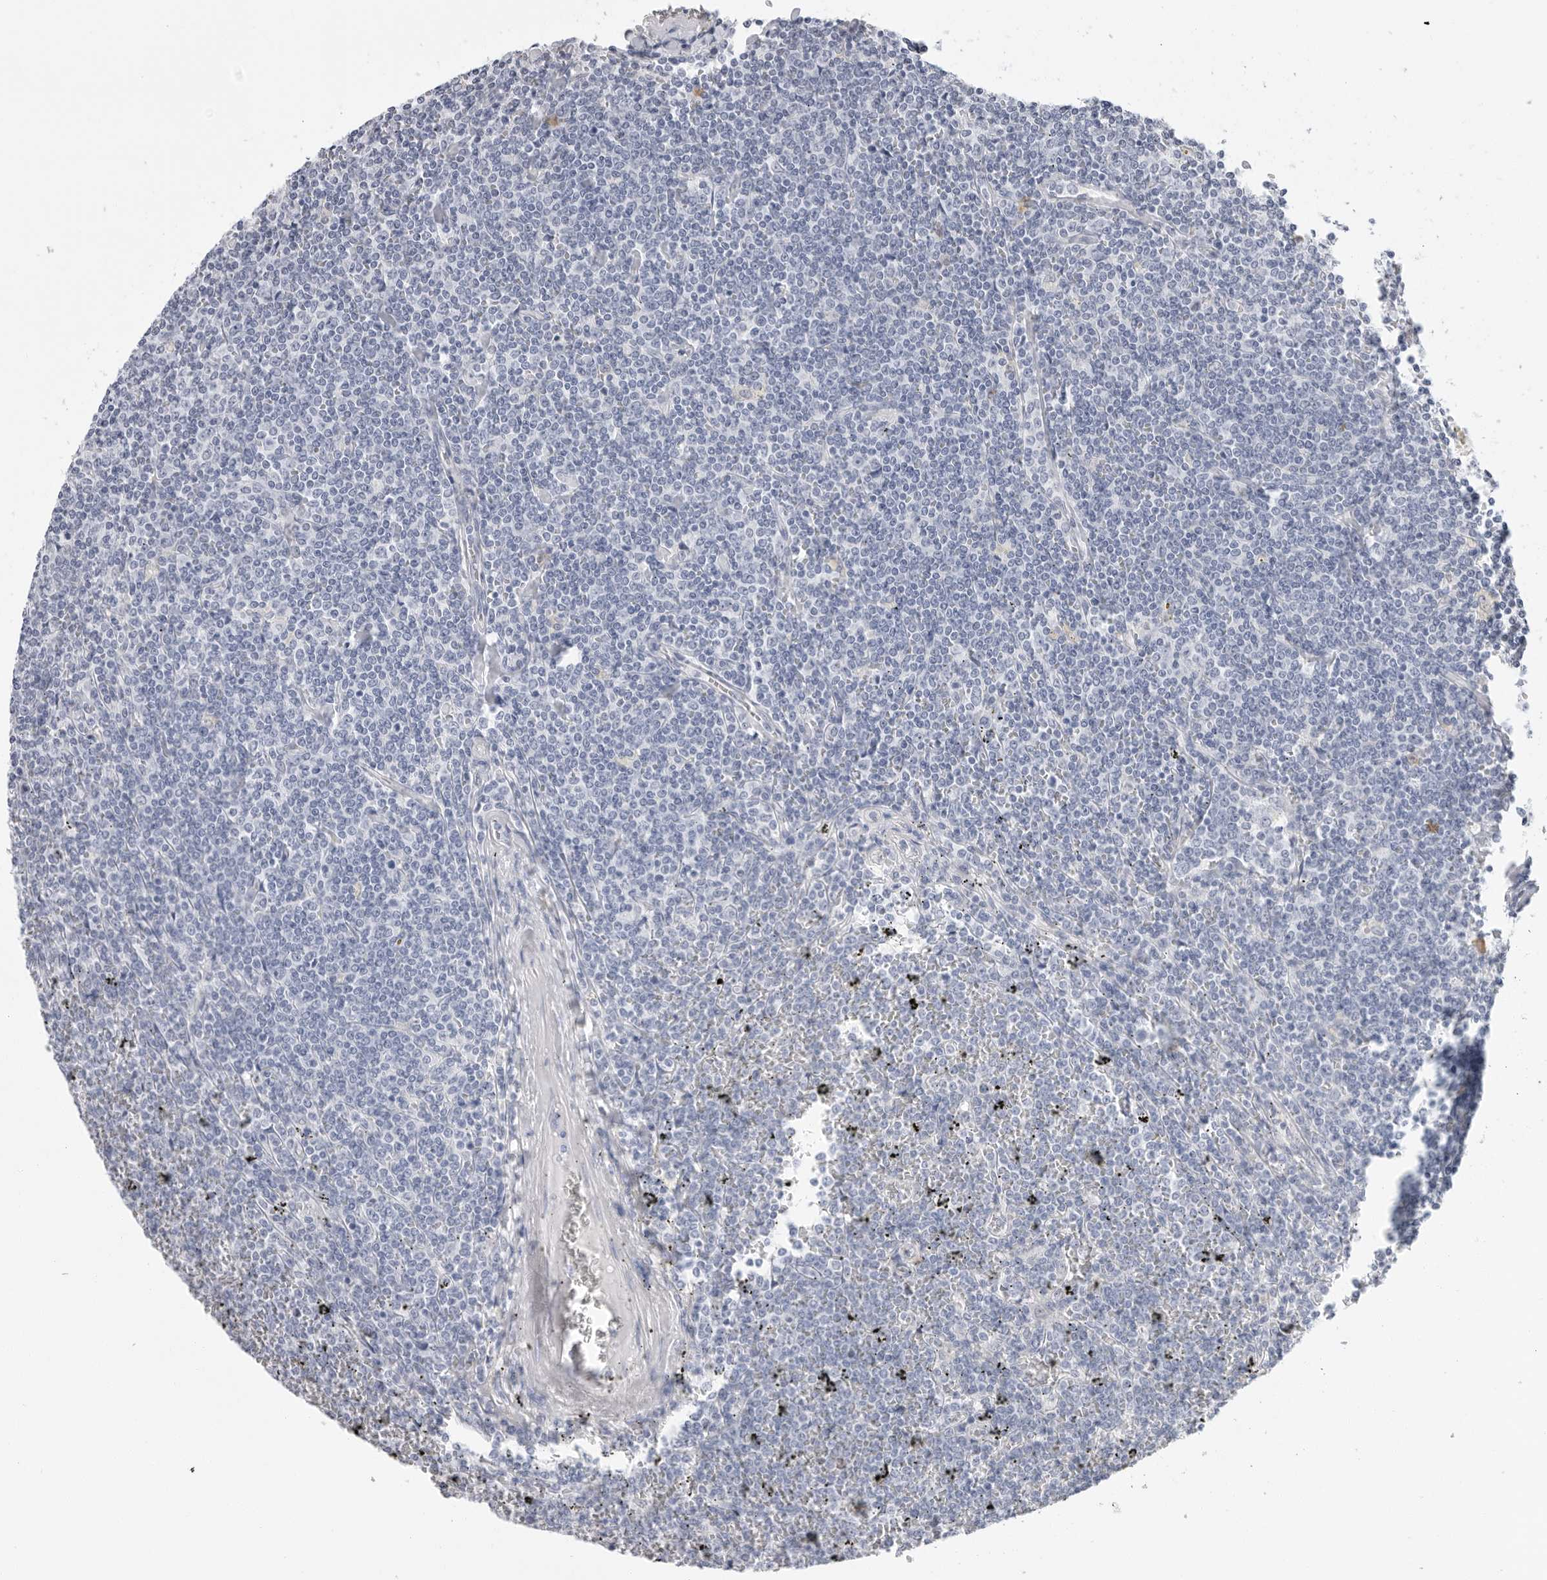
{"staining": {"intensity": "negative", "quantity": "none", "location": "none"}, "tissue": "lymphoma", "cell_type": "Tumor cells", "image_type": "cancer", "snomed": [{"axis": "morphology", "description": "Malignant lymphoma, non-Hodgkin's type, Low grade"}, {"axis": "topography", "description": "Spleen"}], "caption": "Immunohistochemistry photomicrograph of neoplastic tissue: human lymphoma stained with DAB demonstrates no significant protein positivity in tumor cells.", "gene": "ARHGEF10", "patient": {"sex": "female", "age": 19}}